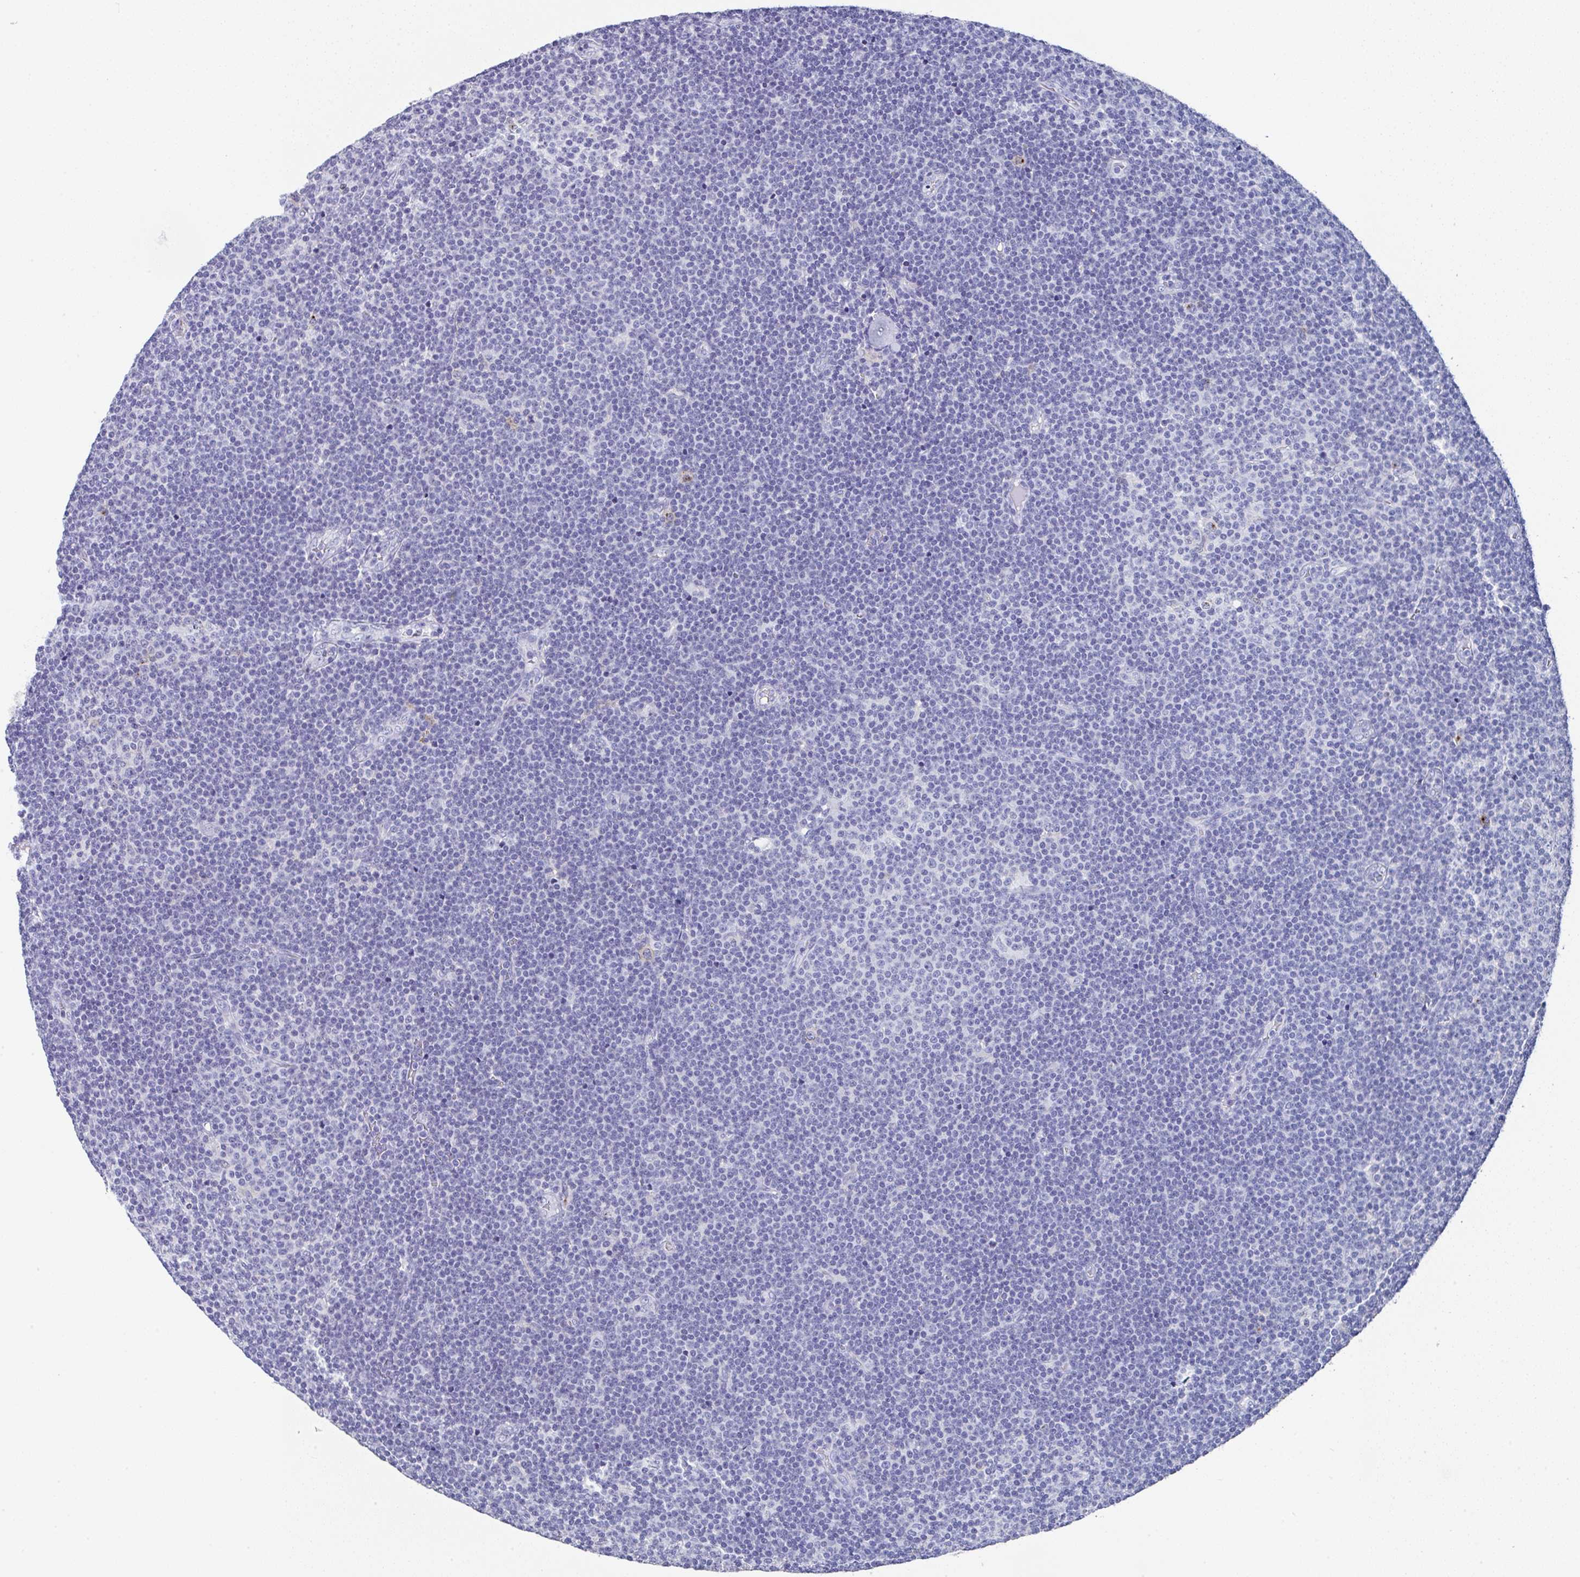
{"staining": {"intensity": "negative", "quantity": "none", "location": "none"}, "tissue": "lymphoma", "cell_type": "Tumor cells", "image_type": "cancer", "snomed": [{"axis": "morphology", "description": "Malignant lymphoma, non-Hodgkin's type, Low grade"}, {"axis": "topography", "description": "Lymph node"}], "caption": "There is no significant positivity in tumor cells of low-grade malignant lymphoma, non-Hodgkin's type.", "gene": "TNFRSF8", "patient": {"sex": "male", "age": 48}}